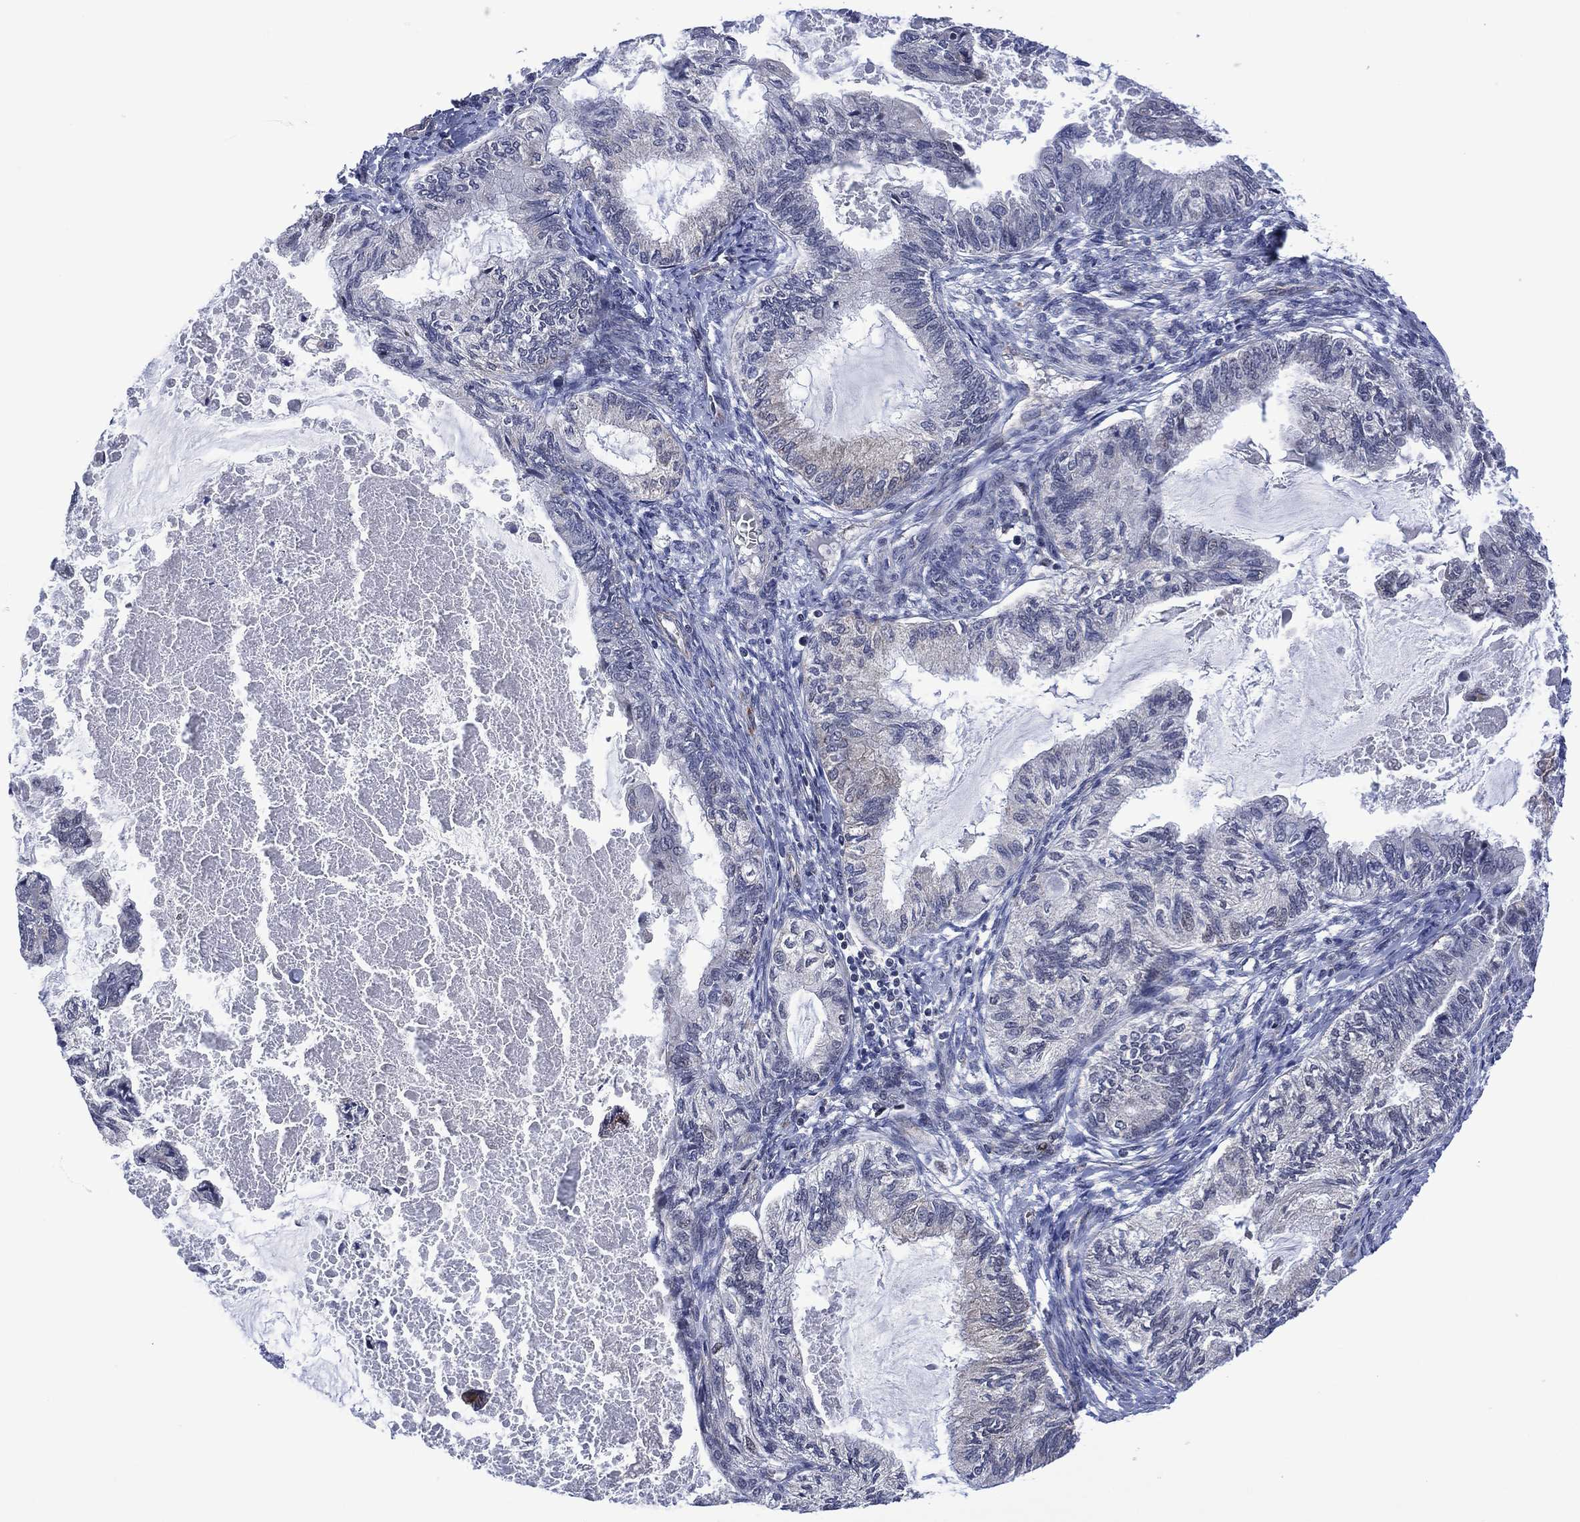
{"staining": {"intensity": "negative", "quantity": "none", "location": "none"}, "tissue": "endometrial cancer", "cell_type": "Tumor cells", "image_type": "cancer", "snomed": [{"axis": "morphology", "description": "Adenocarcinoma, NOS"}, {"axis": "topography", "description": "Endometrium"}], "caption": "There is no significant positivity in tumor cells of adenocarcinoma (endometrial). The staining is performed using DAB (3,3'-diaminobenzidine) brown chromogen with nuclei counter-stained in using hematoxylin.", "gene": "HTD2", "patient": {"sex": "female", "age": 86}}